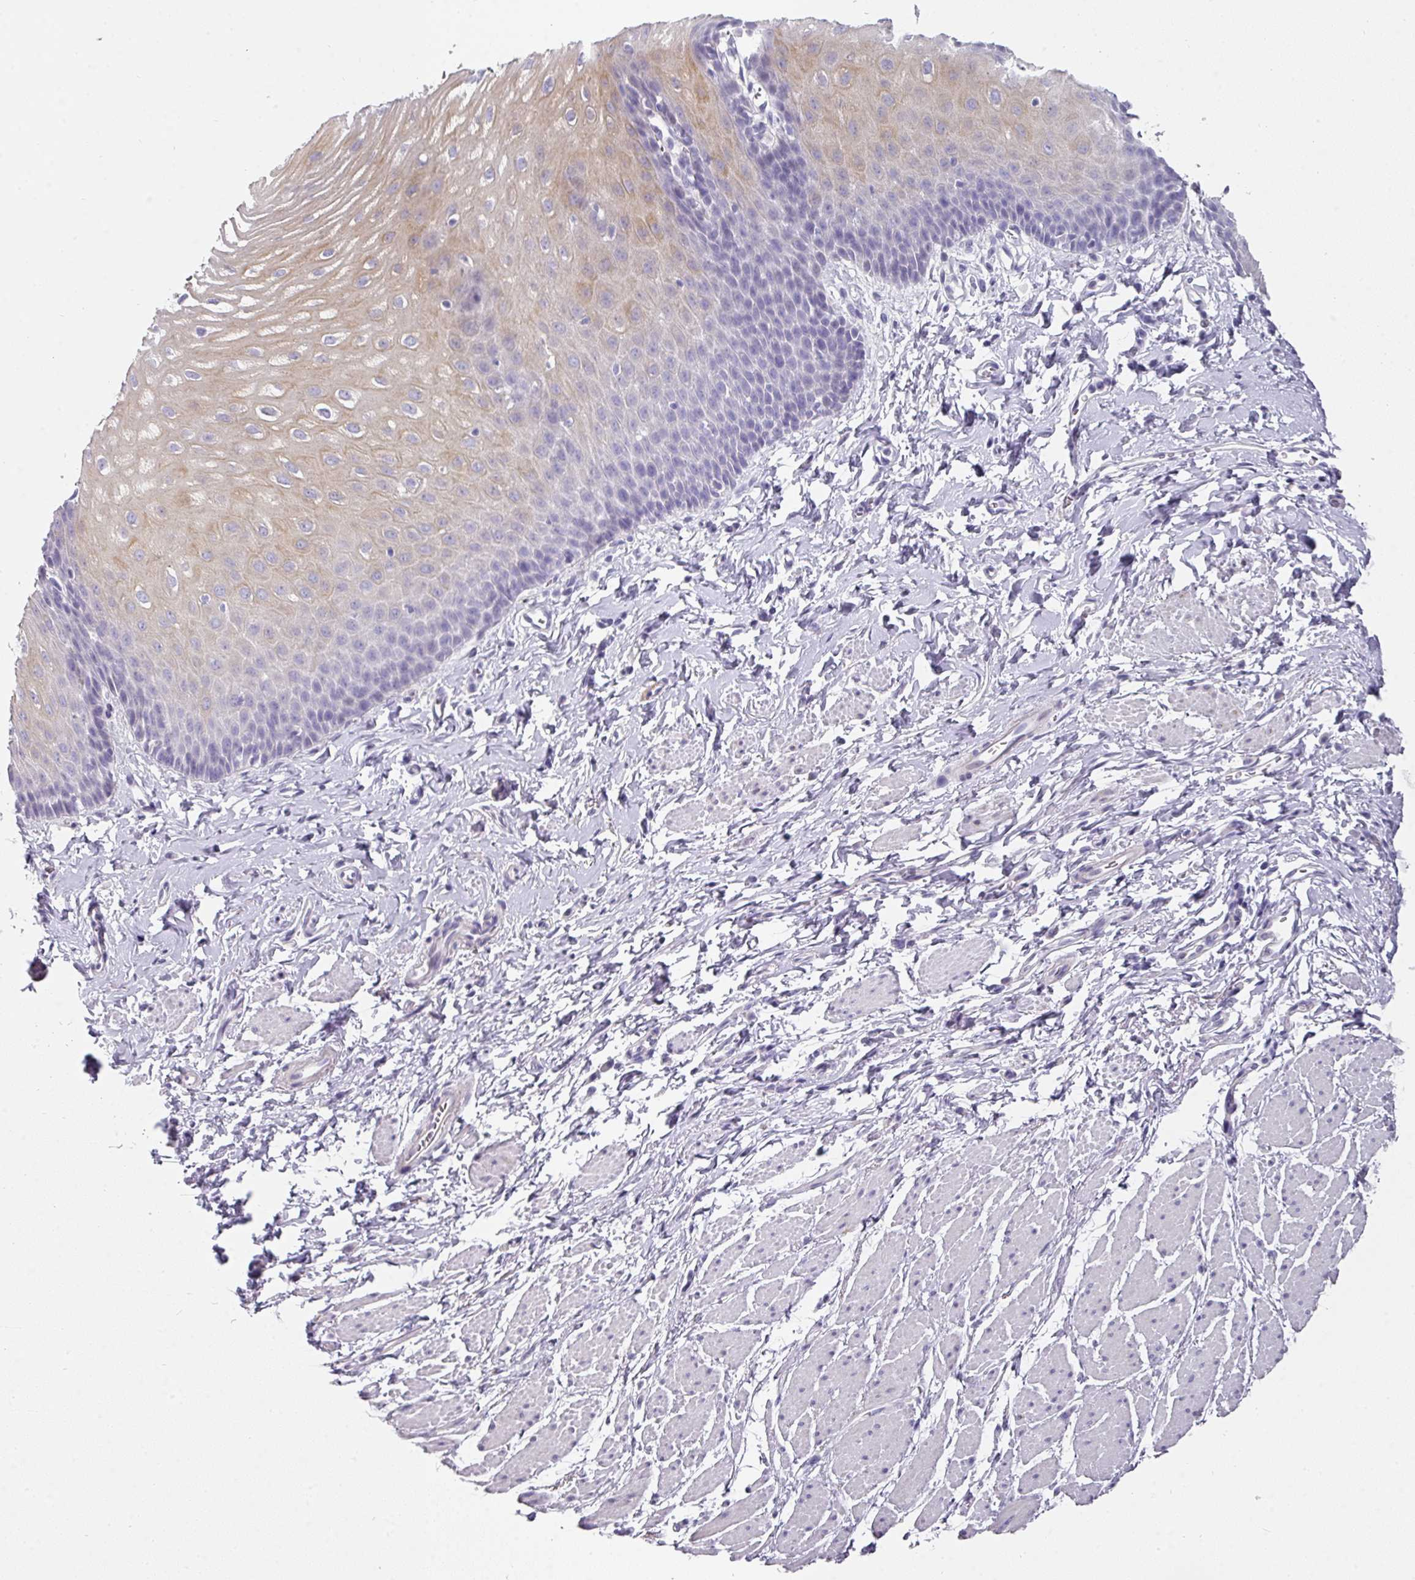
{"staining": {"intensity": "moderate", "quantity": "<25%", "location": "cytoplasmic/membranous"}, "tissue": "esophagus", "cell_type": "Squamous epithelial cells", "image_type": "normal", "snomed": [{"axis": "morphology", "description": "Normal tissue, NOS"}, {"axis": "topography", "description": "Esophagus"}], "caption": "Squamous epithelial cells show moderate cytoplasmic/membranous expression in about <25% of cells in normal esophagus.", "gene": "ANKRD29", "patient": {"sex": "male", "age": 70}}